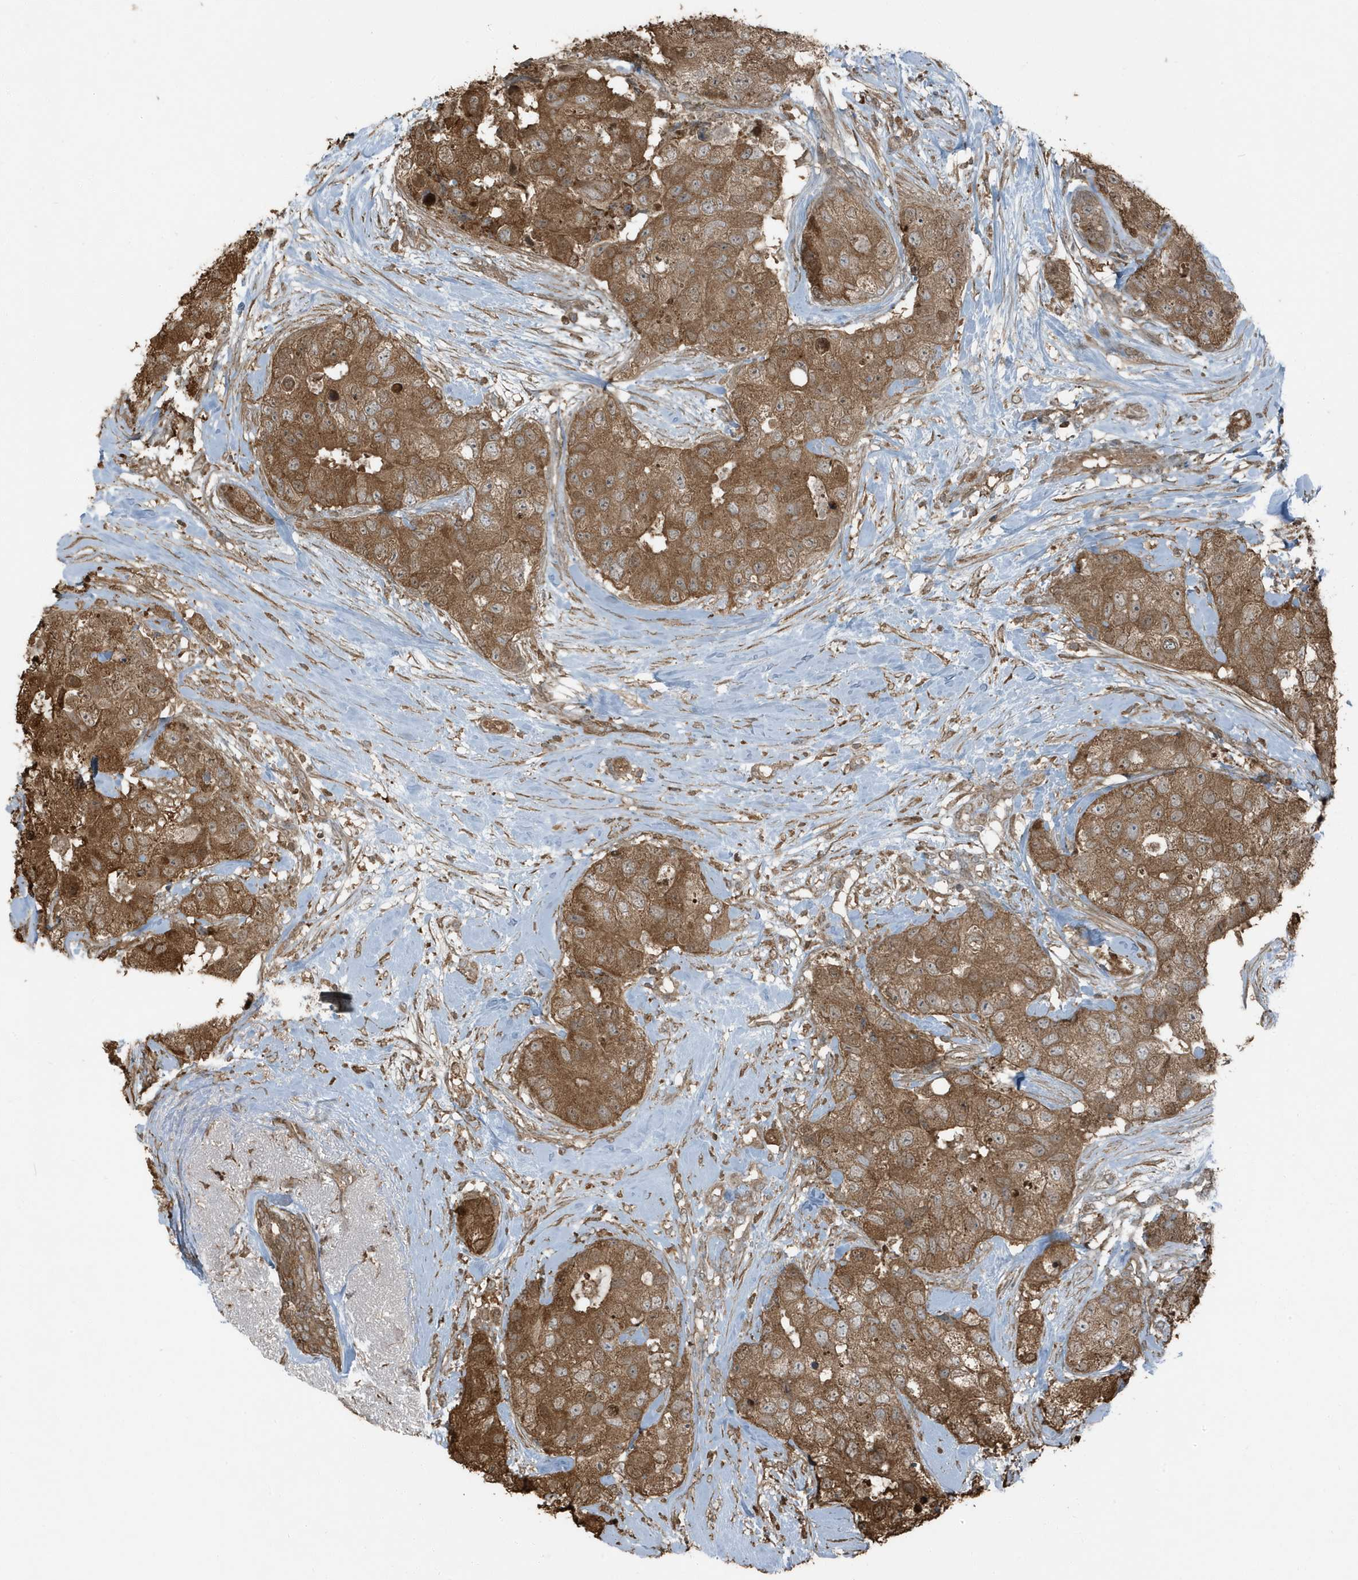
{"staining": {"intensity": "moderate", "quantity": ">75%", "location": "cytoplasmic/membranous"}, "tissue": "breast cancer", "cell_type": "Tumor cells", "image_type": "cancer", "snomed": [{"axis": "morphology", "description": "Duct carcinoma"}, {"axis": "topography", "description": "Breast"}], "caption": "IHC (DAB) staining of human breast cancer (invasive ductal carcinoma) shows moderate cytoplasmic/membranous protein staining in approximately >75% of tumor cells.", "gene": "AZI2", "patient": {"sex": "female", "age": 62}}